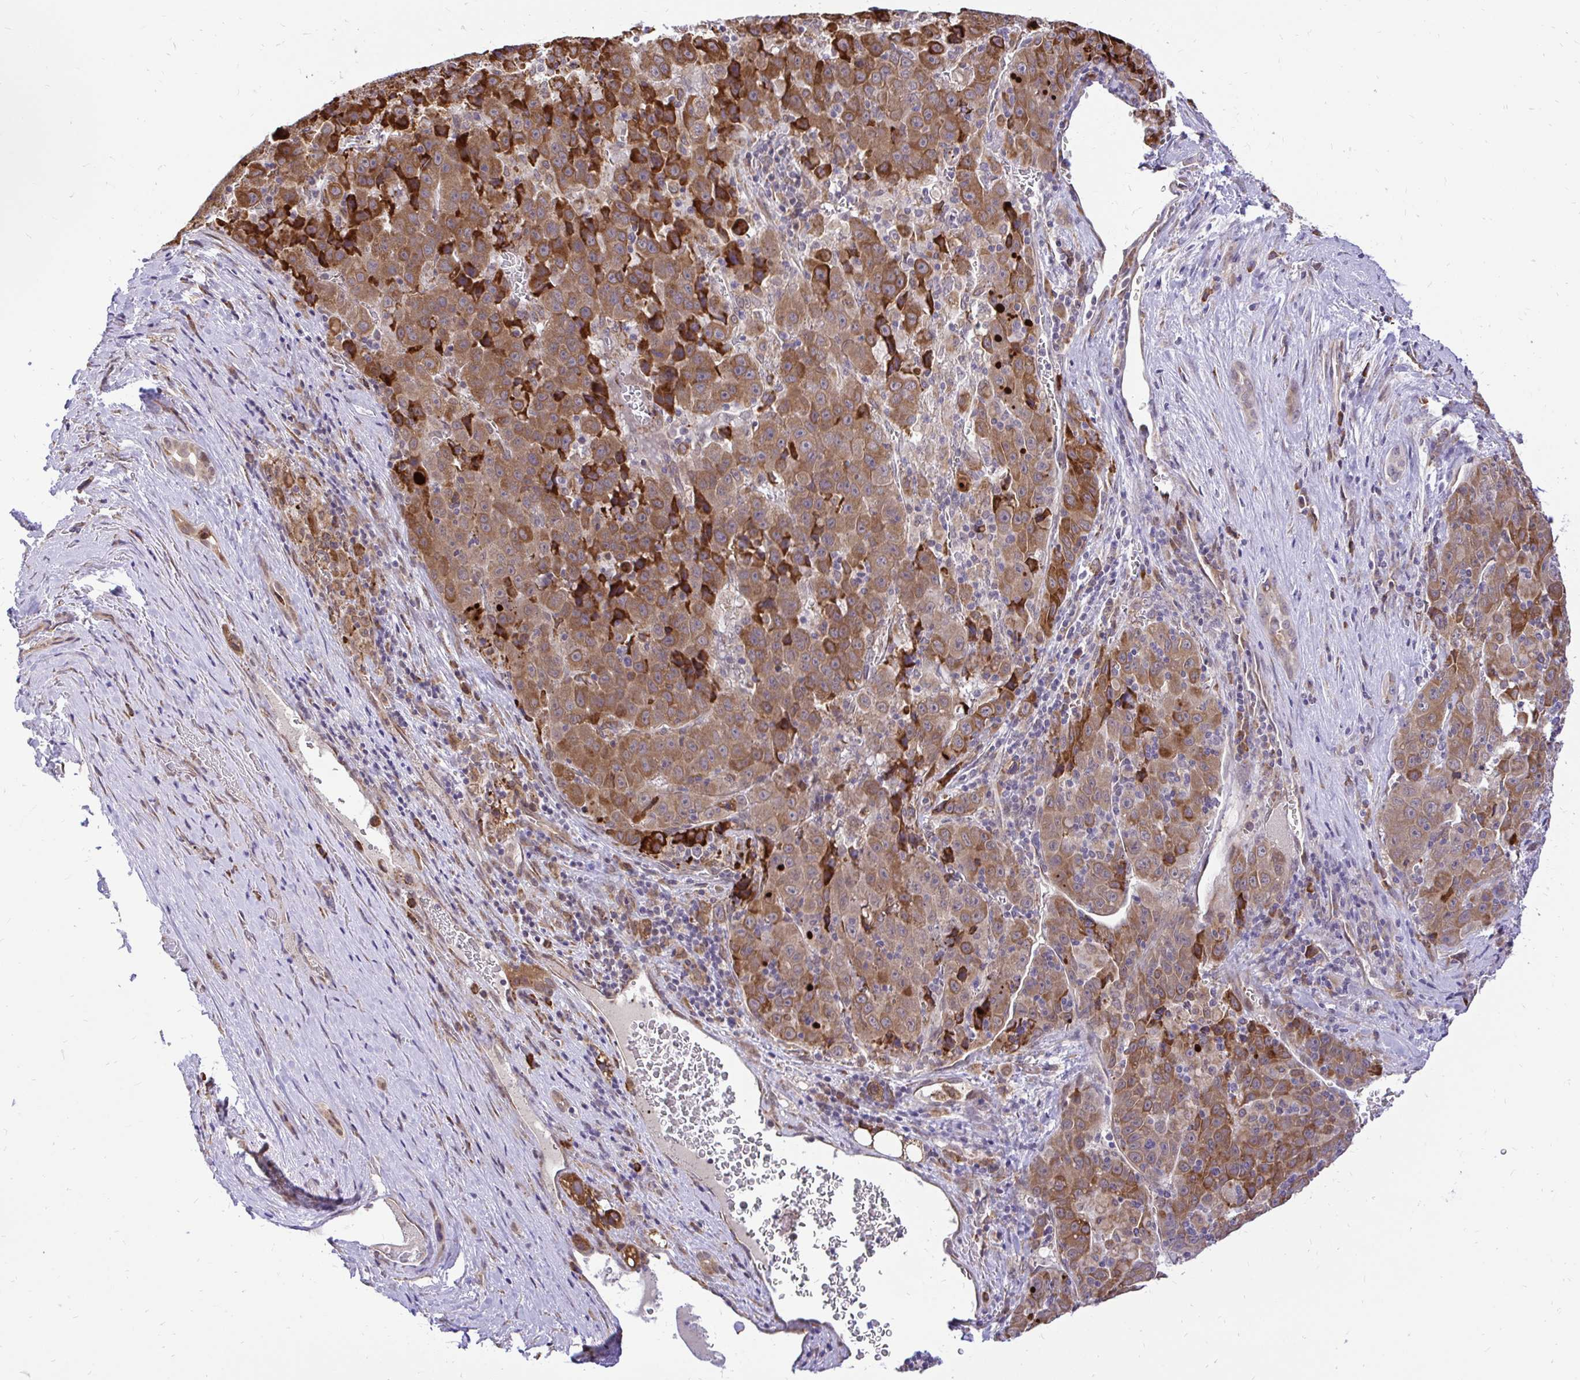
{"staining": {"intensity": "strong", "quantity": ">75%", "location": "cytoplasmic/membranous"}, "tissue": "liver cancer", "cell_type": "Tumor cells", "image_type": "cancer", "snomed": [{"axis": "morphology", "description": "Carcinoma, Hepatocellular, NOS"}, {"axis": "topography", "description": "Liver"}], "caption": "The histopathology image exhibits a brown stain indicating the presence of a protein in the cytoplasmic/membranous of tumor cells in liver cancer.", "gene": "NAALAD2", "patient": {"sex": "female", "age": 53}}